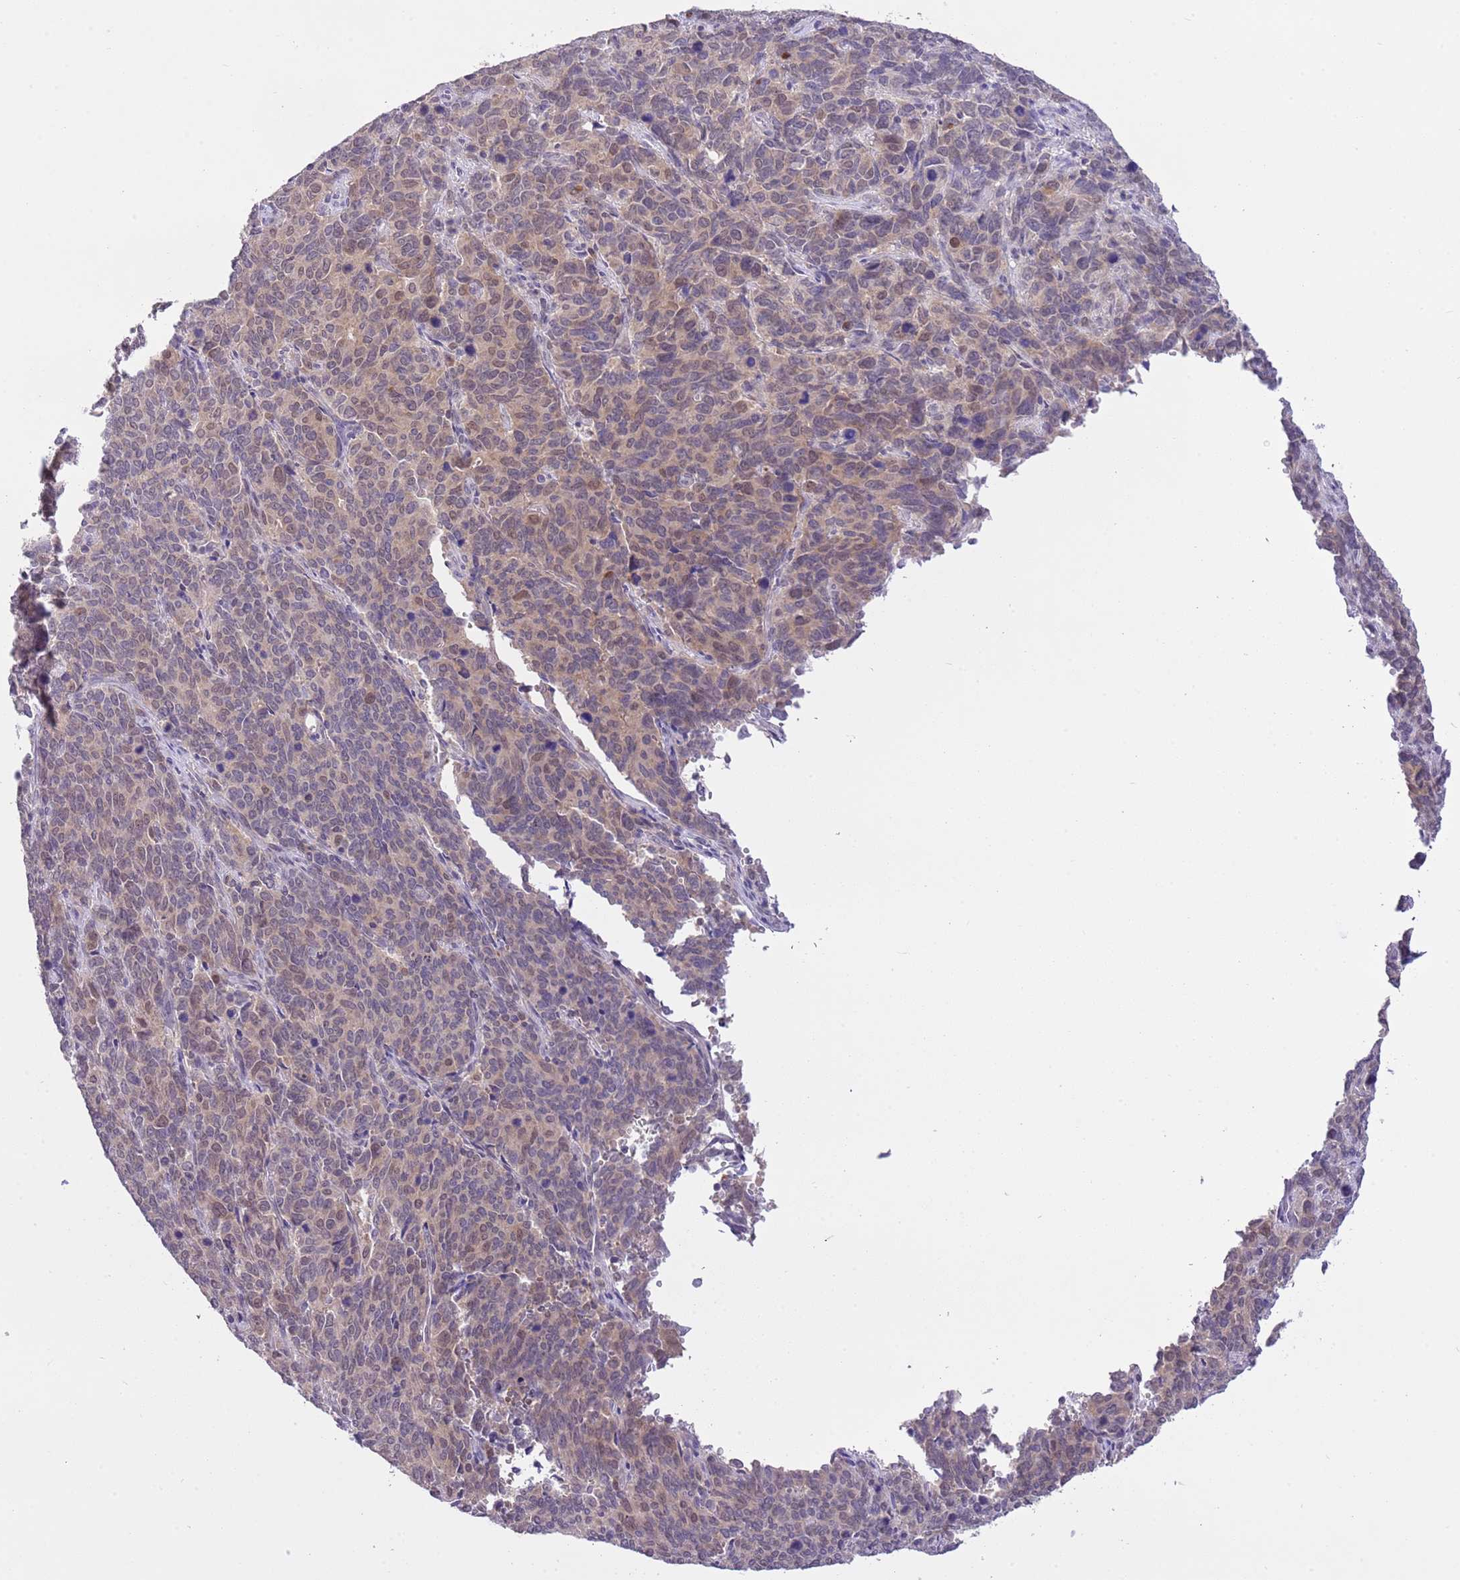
{"staining": {"intensity": "weak", "quantity": "<25%", "location": "nuclear"}, "tissue": "cervical cancer", "cell_type": "Tumor cells", "image_type": "cancer", "snomed": [{"axis": "morphology", "description": "Squamous cell carcinoma, NOS"}, {"axis": "topography", "description": "Cervix"}], "caption": "Immunohistochemical staining of cervical squamous cell carcinoma demonstrates no significant staining in tumor cells.", "gene": "GALK2", "patient": {"sex": "female", "age": 60}}